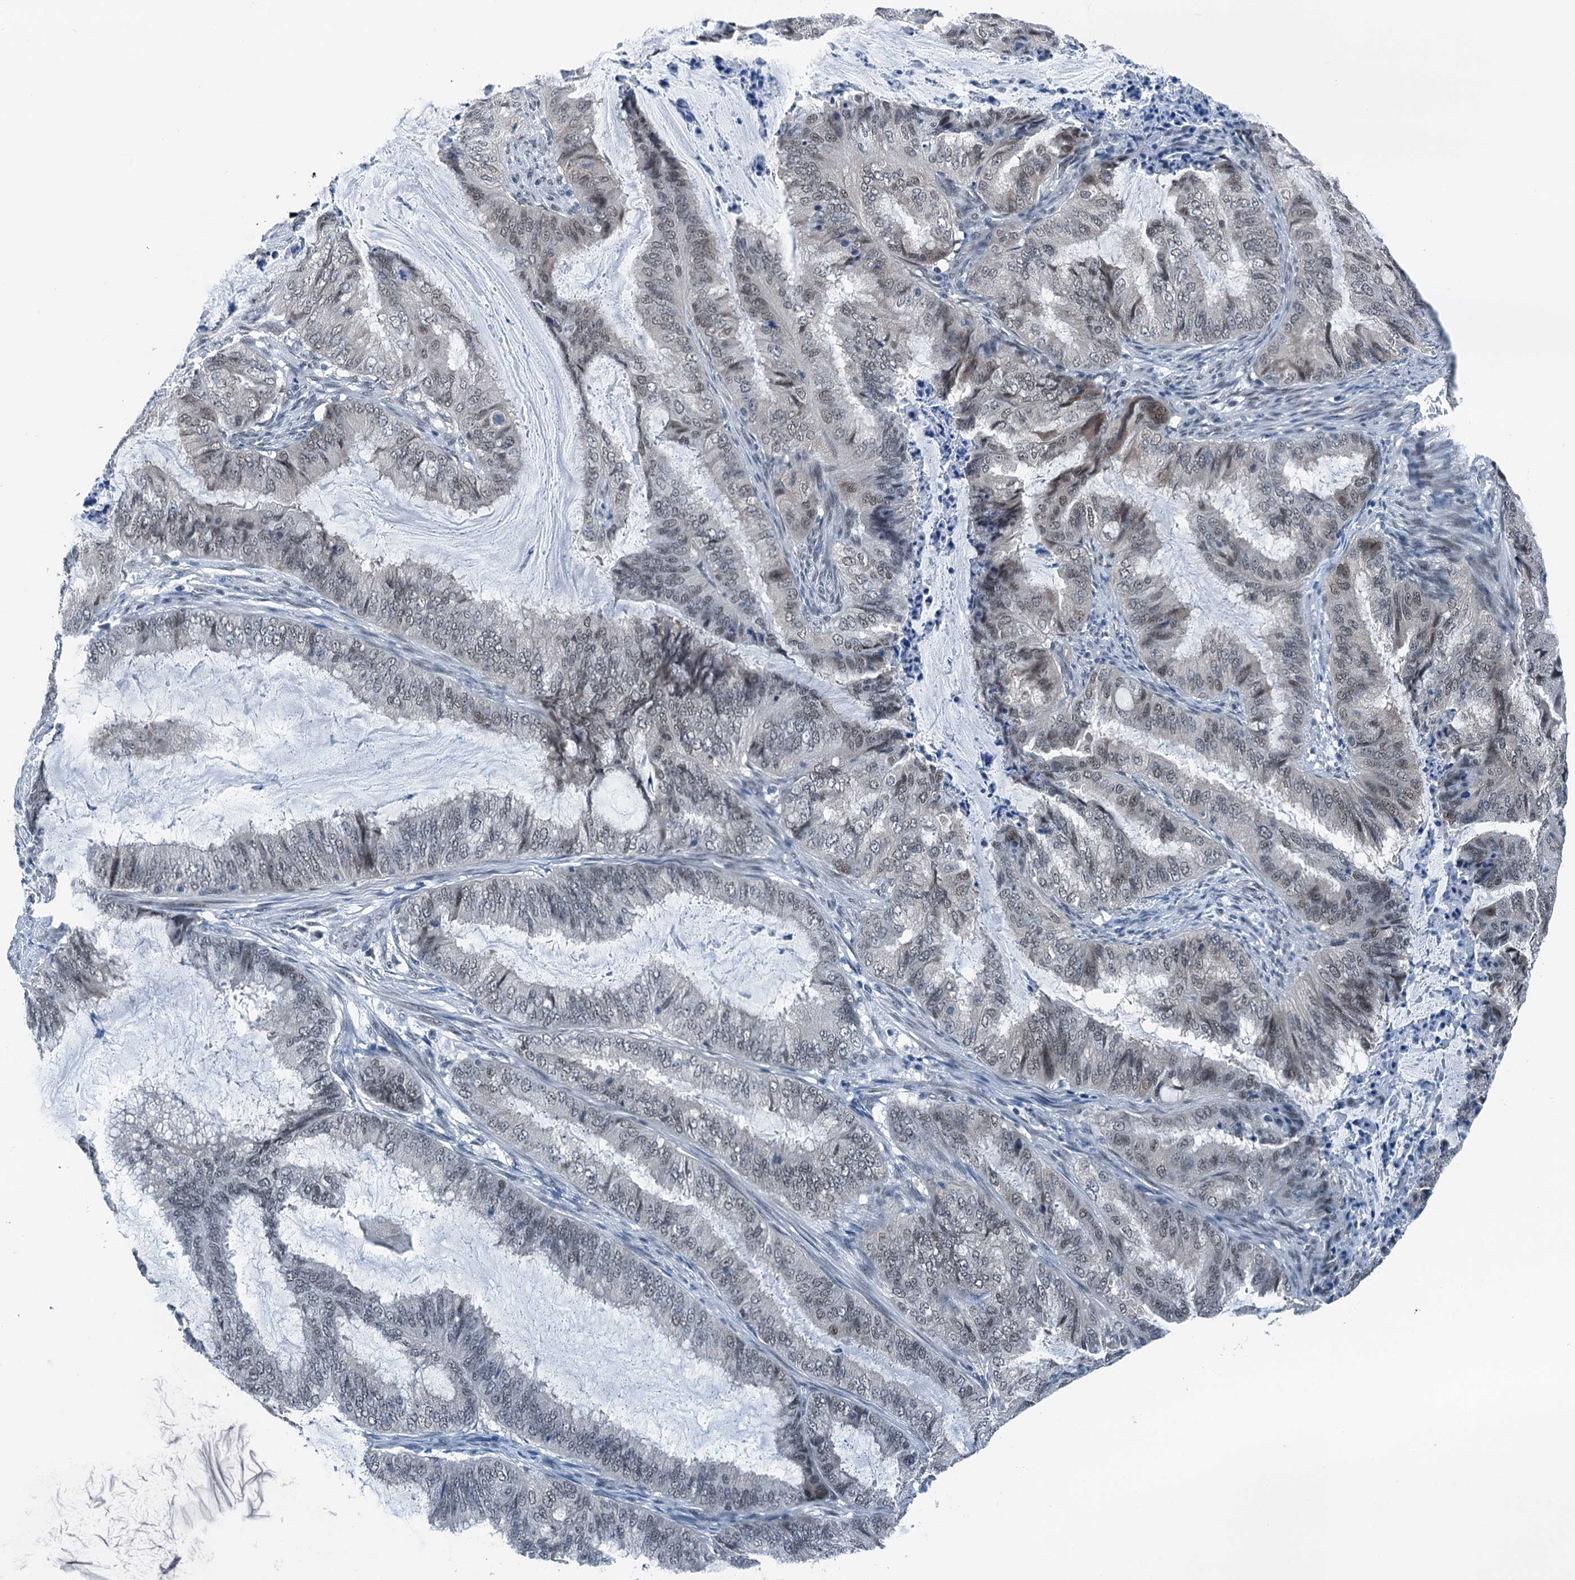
{"staining": {"intensity": "negative", "quantity": "none", "location": "none"}, "tissue": "endometrial cancer", "cell_type": "Tumor cells", "image_type": "cancer", "snomed": [{"axis": "morphology", "description": "Adenocarcinoma, NOS"}, {"axis": "topography", "description": "Endometrium"}], "caption": "Protein analysis of endometrial cancer demonstrates no significant expression in tumor cells.", "gene": "TRPT1", "patient": {"sex": "female", "age": 51}}